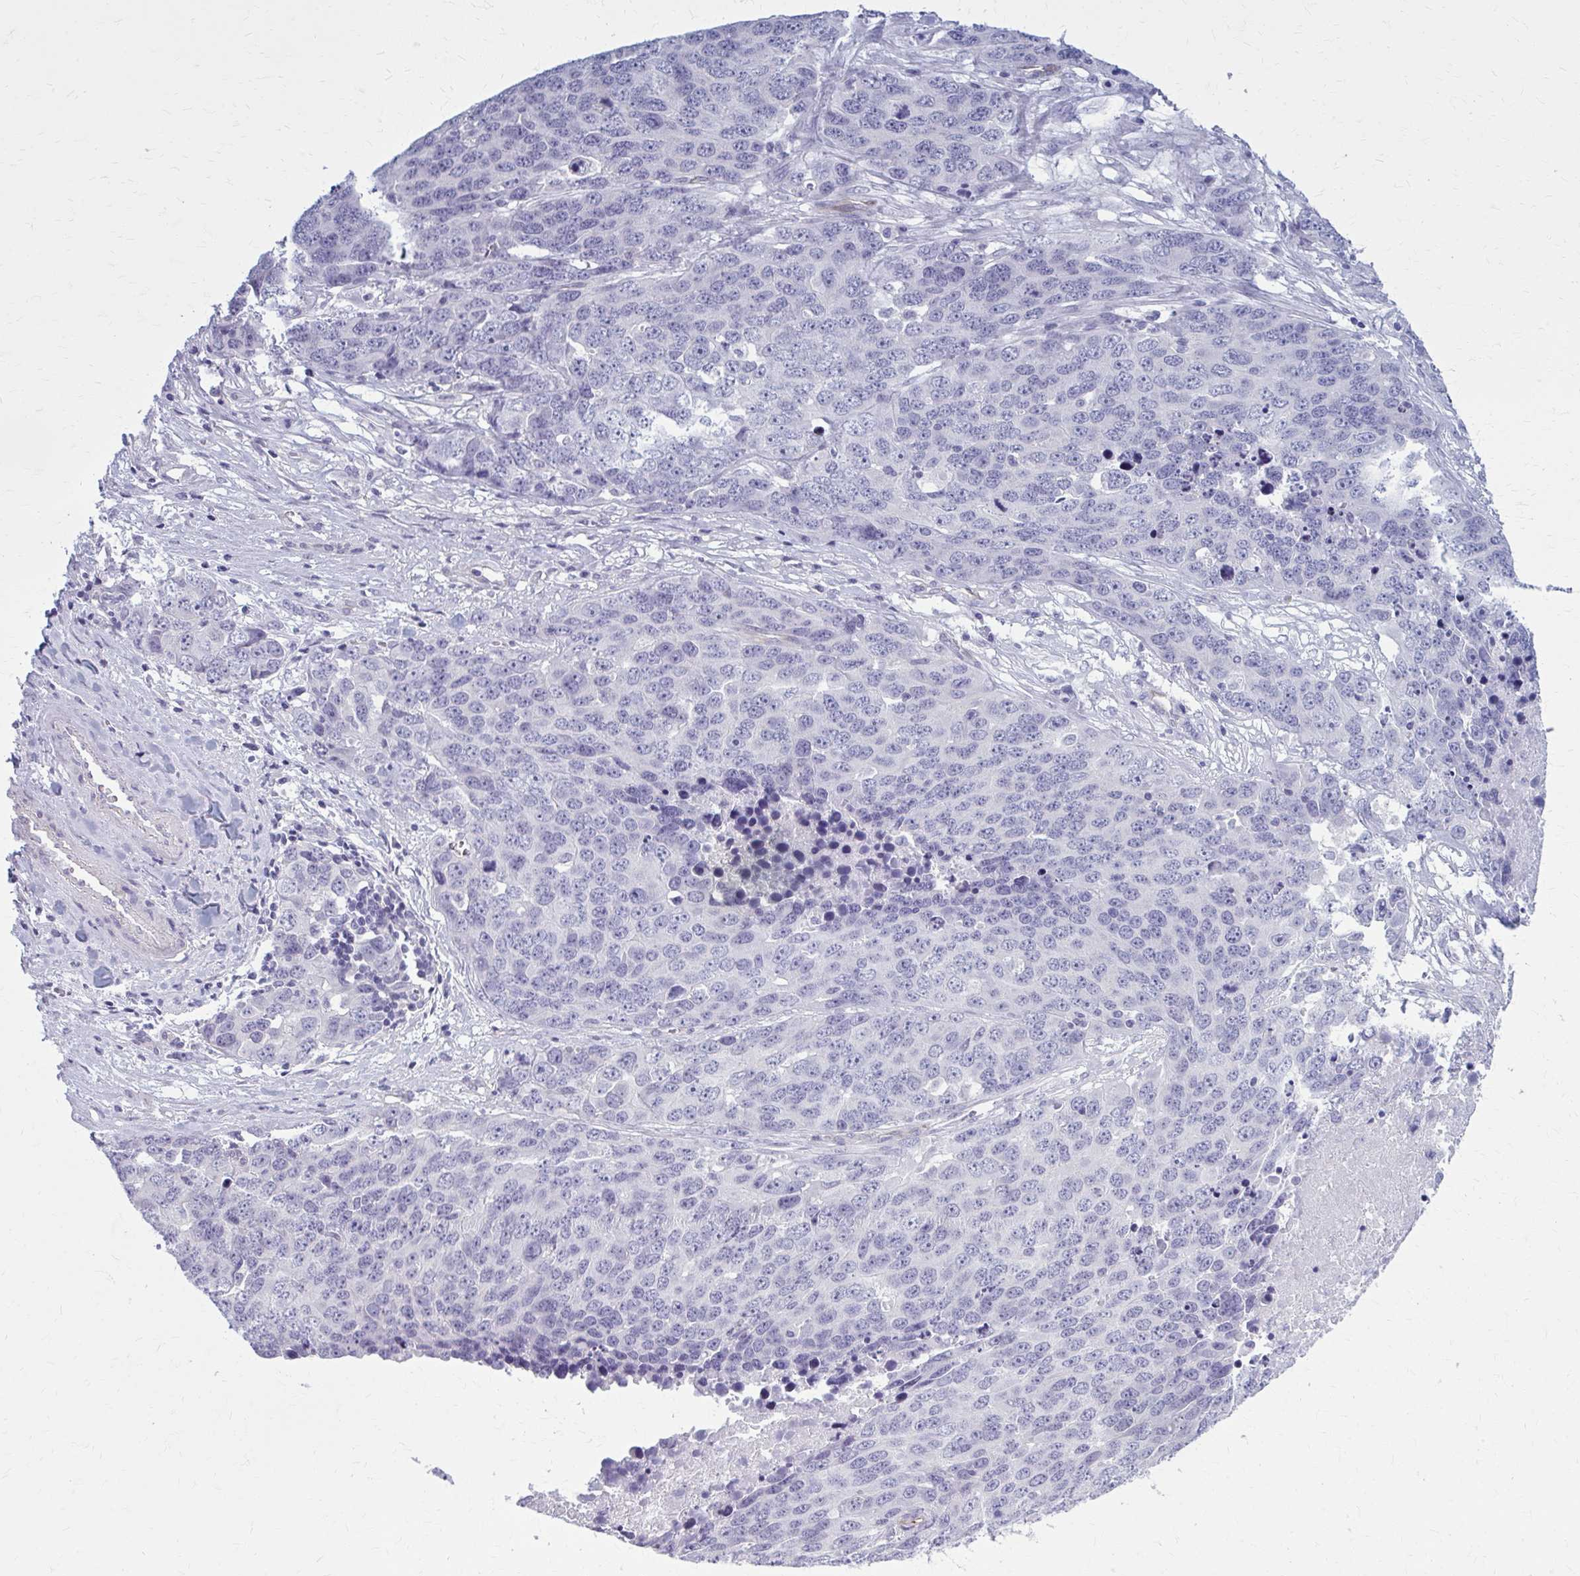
{"staining": {"intensity": "negative", "quantity": "none", "location": "none"}, "tissue": "ovarian cancer", "cell_type": "Tumor cells", "image_type": "cancer", "snomed": [{"axis": "morphology", "description": "Cystadenocarcinoma, serous, NOS"}, {"axis": "topography", "description": "Ovary"}], "caption": "This is an immunohistochemistry histopathology image of human ovarian serous cystadenocarcinoma. There is no staining in tumor cells.", "gene": "CASQ2", "patient": {"sex": "female", "age": 76}}